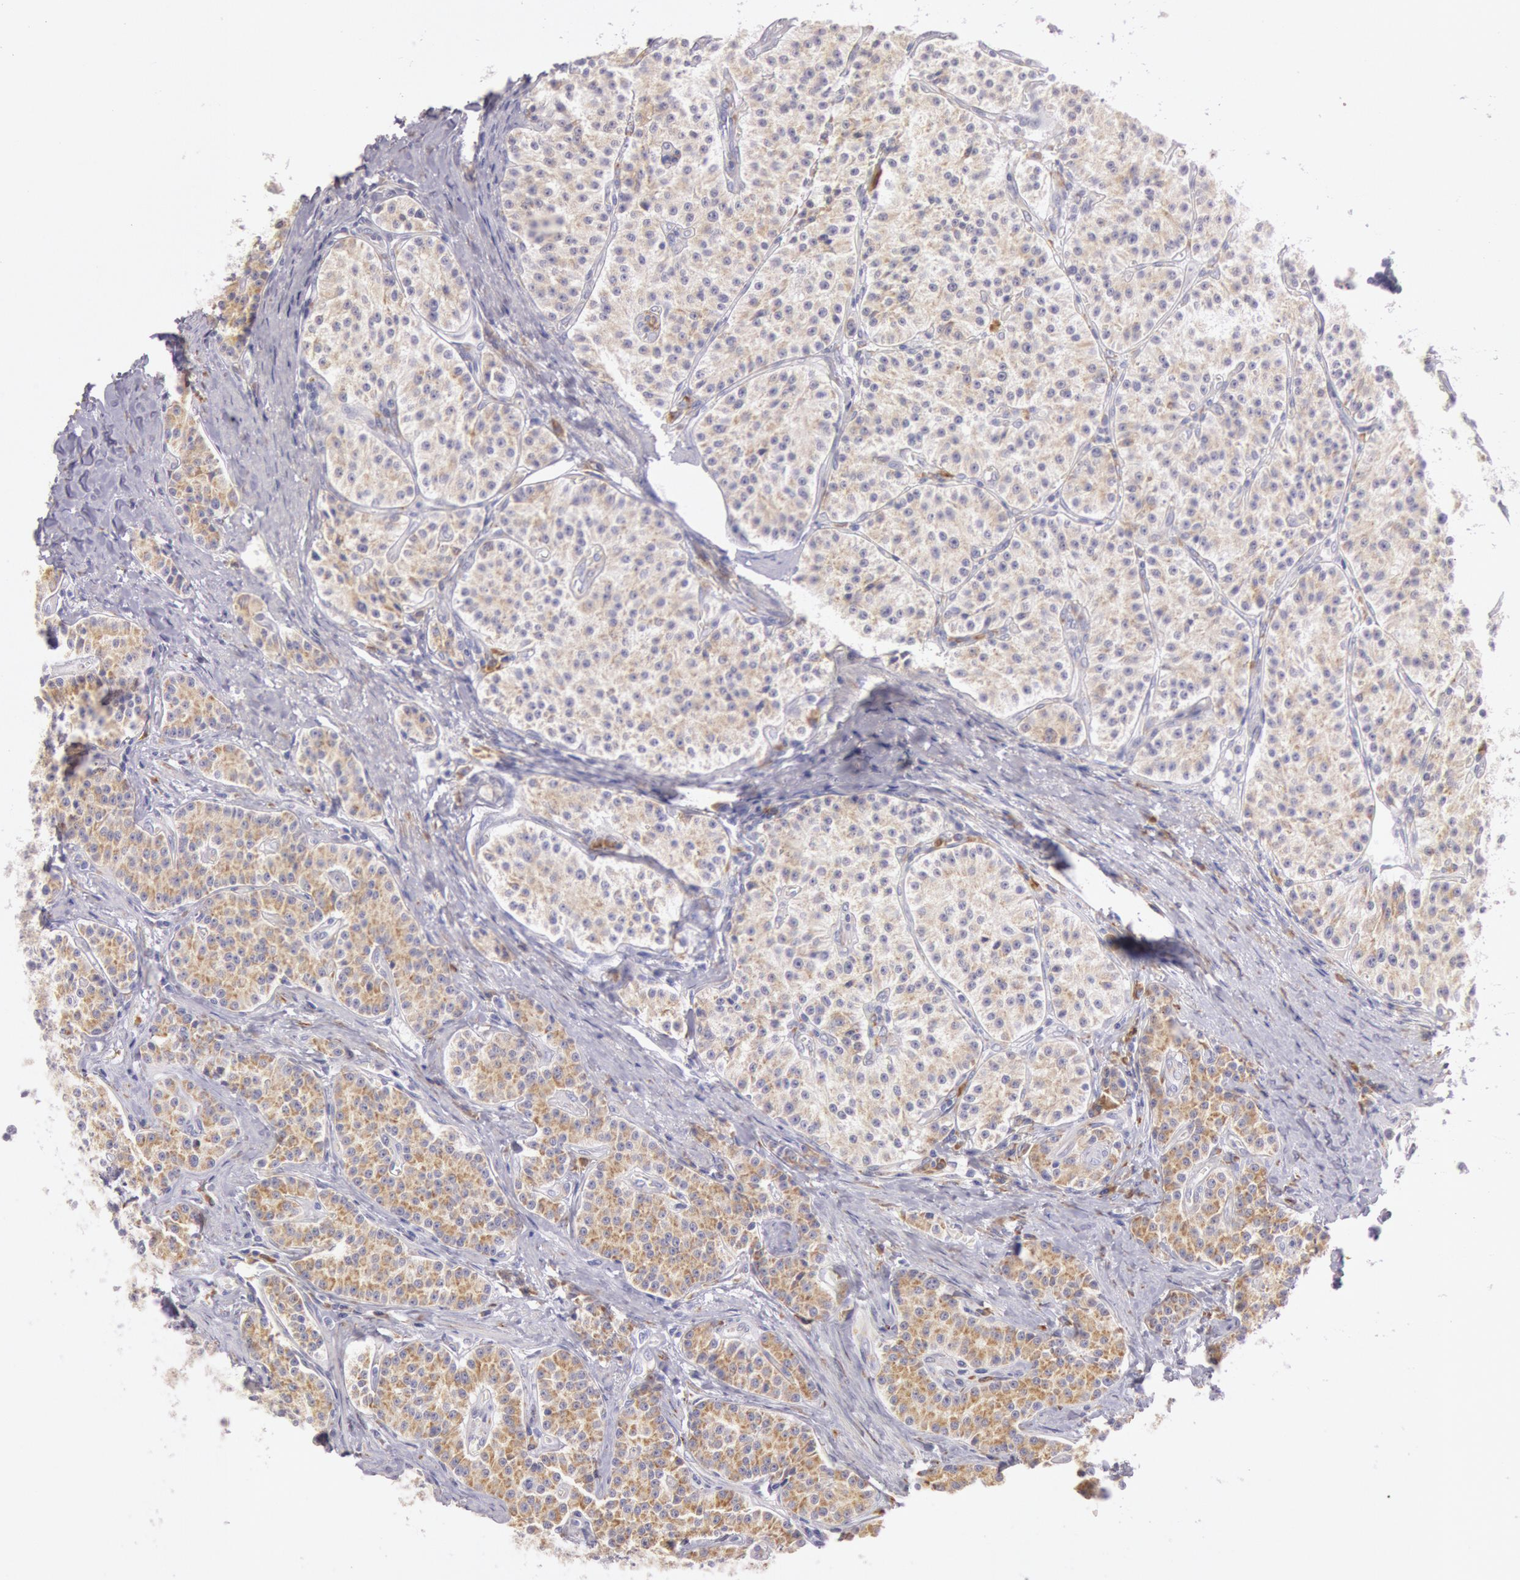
{"staining": {"intensity": "weak", "quantity": ">75%", "location": "cytoplasmic/membranous"}, "tissue": "carcinoid", "cell_type": "Tumor cells", "image_type": "cancer", "snomed": [{"axis": "morphology", "description": "Carcinoid, malignant, NOS"}, {"axis": "topography", "description": "Stomach"}], "caption": "Weak cytoplasmic/membranous staining is present in about >75% of tumor cells in carcinoid. (IHC, brightfield microscopy, high magnification).", "gene": "CIDEB", "patient": {"sex": "female", "age": 76}}